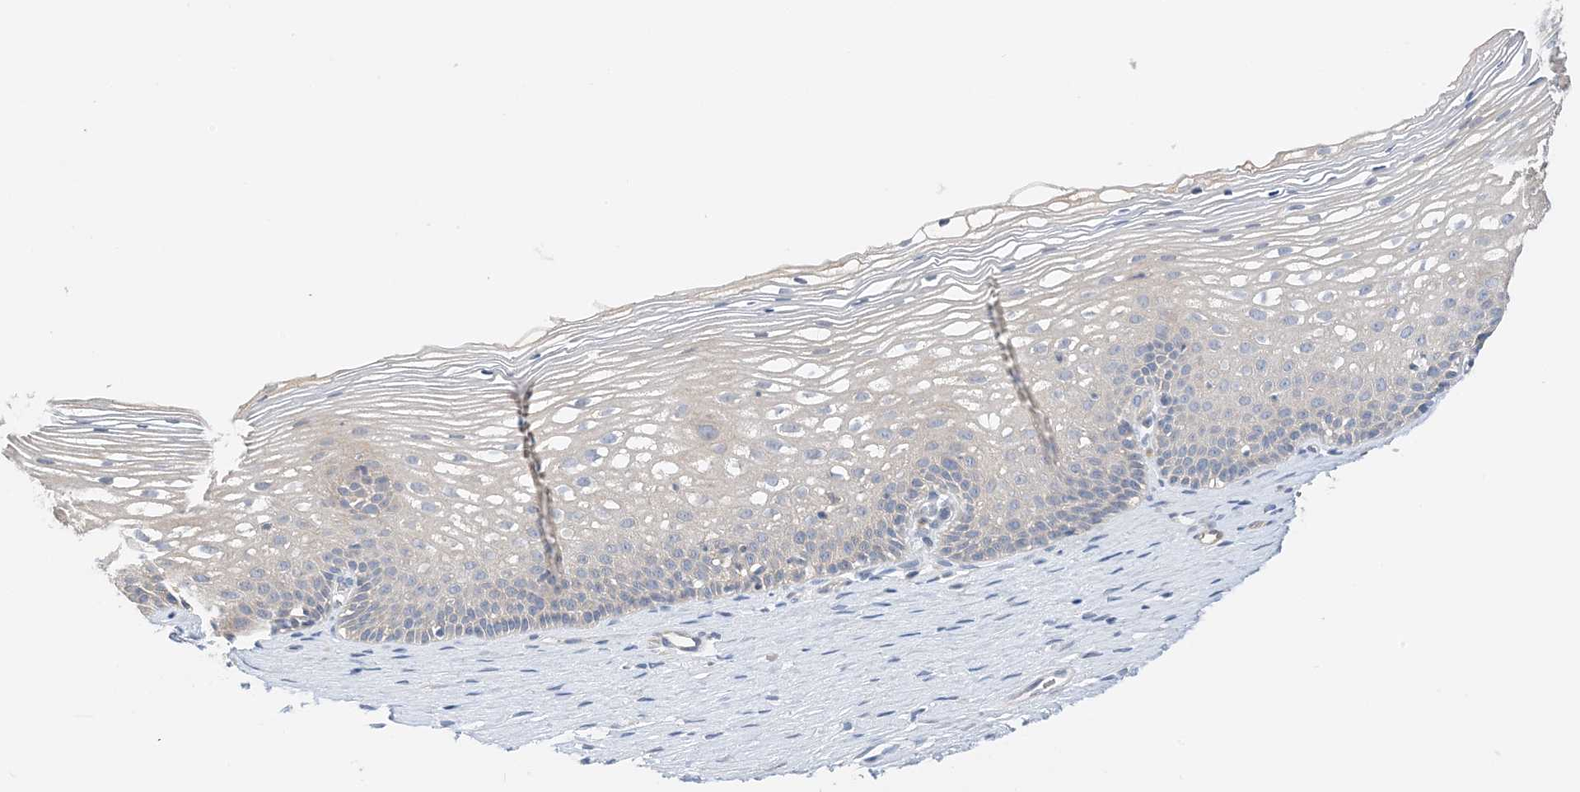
{"staining": {"intensity": "negative", "quantity": "none", "location": "none"}, "tissue": "cervix", "cell_type": "Glandular cells", "image_type": "normal", "snomed": [{"axis": "morphology", "description": "Normal tissue, NOS"}, {"axis": "topography", "description": "Cervix"}], "caption": "A high-resolution micrograph shows immunohistochemistry staining of normal cervix, which exhibits no significant expression in glandular cells.", "gene": "KIFBP", "patient": {"sex": "female", "age": 33}}